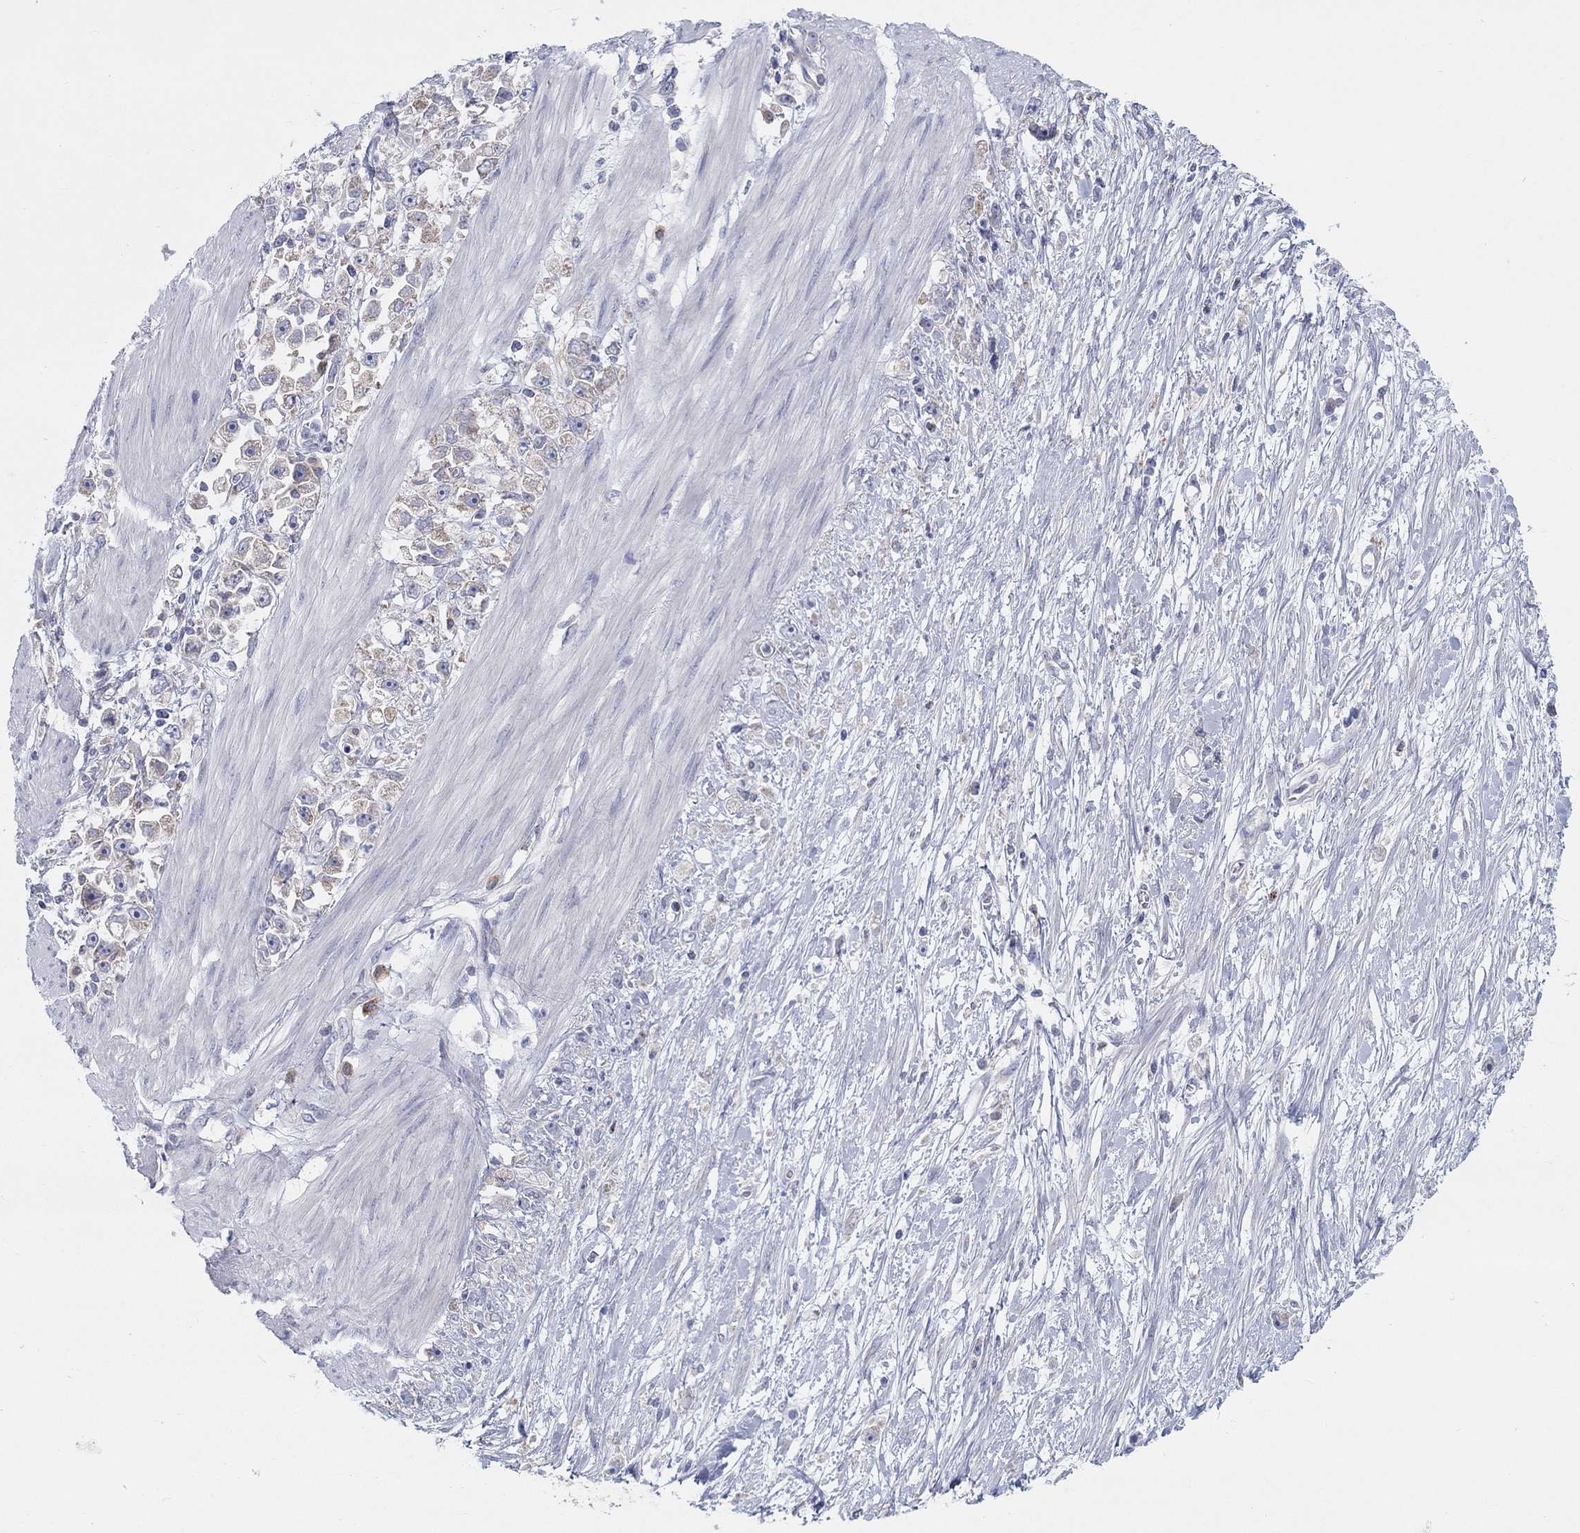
{"staining": {"intensity": "negative", "quantity": "none", "location": "none"}, "tissue": "stomach cancer", "cell_type": "Tumor cells", "image_type": "cancer", "snomed": [{"axis": "morphology", "description": "Adenocarcinoma, NOS"}, {"axis": "topography", "description": "Stomach"}], "caption": "Tumor cells are negative for brown protein staining in stomach cancer.", "gene": "BCO2", "patient": {"sex": "female", "age": 59}}